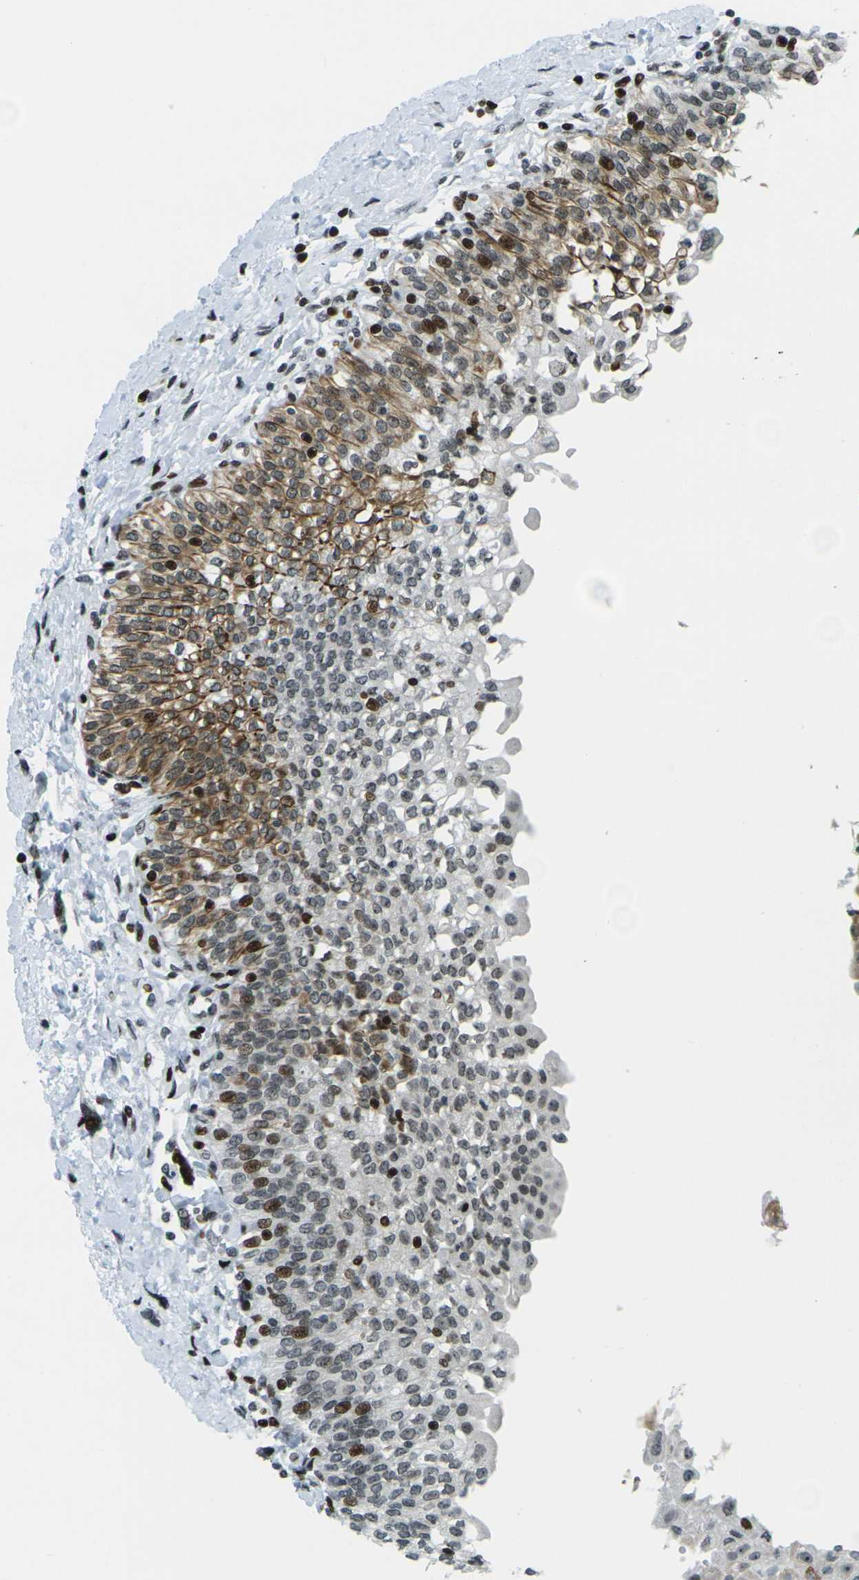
{"staining": {"intensity": "moderate", "quantity": ">75%", "location": "cytoplasmic/membranous,nuclear"}, "tissue": "urinary bladder", "cell_type": "Urothelial cells", "image_type": "normal", "snomed": [{"axis": "morphology", "description": "Normal tissue, NOS"}, {"axis": "topography", "description": "Urinary bladder"}], "caption": "This histopathology image displays IHC staining of unremarkable human urinary bladder, with medium moderate cytoplasmic/membranous,nuclear staining in about >75% of urothelial cells.", "gene": "H3", "patient": {"sex": "male", "age": 55}}